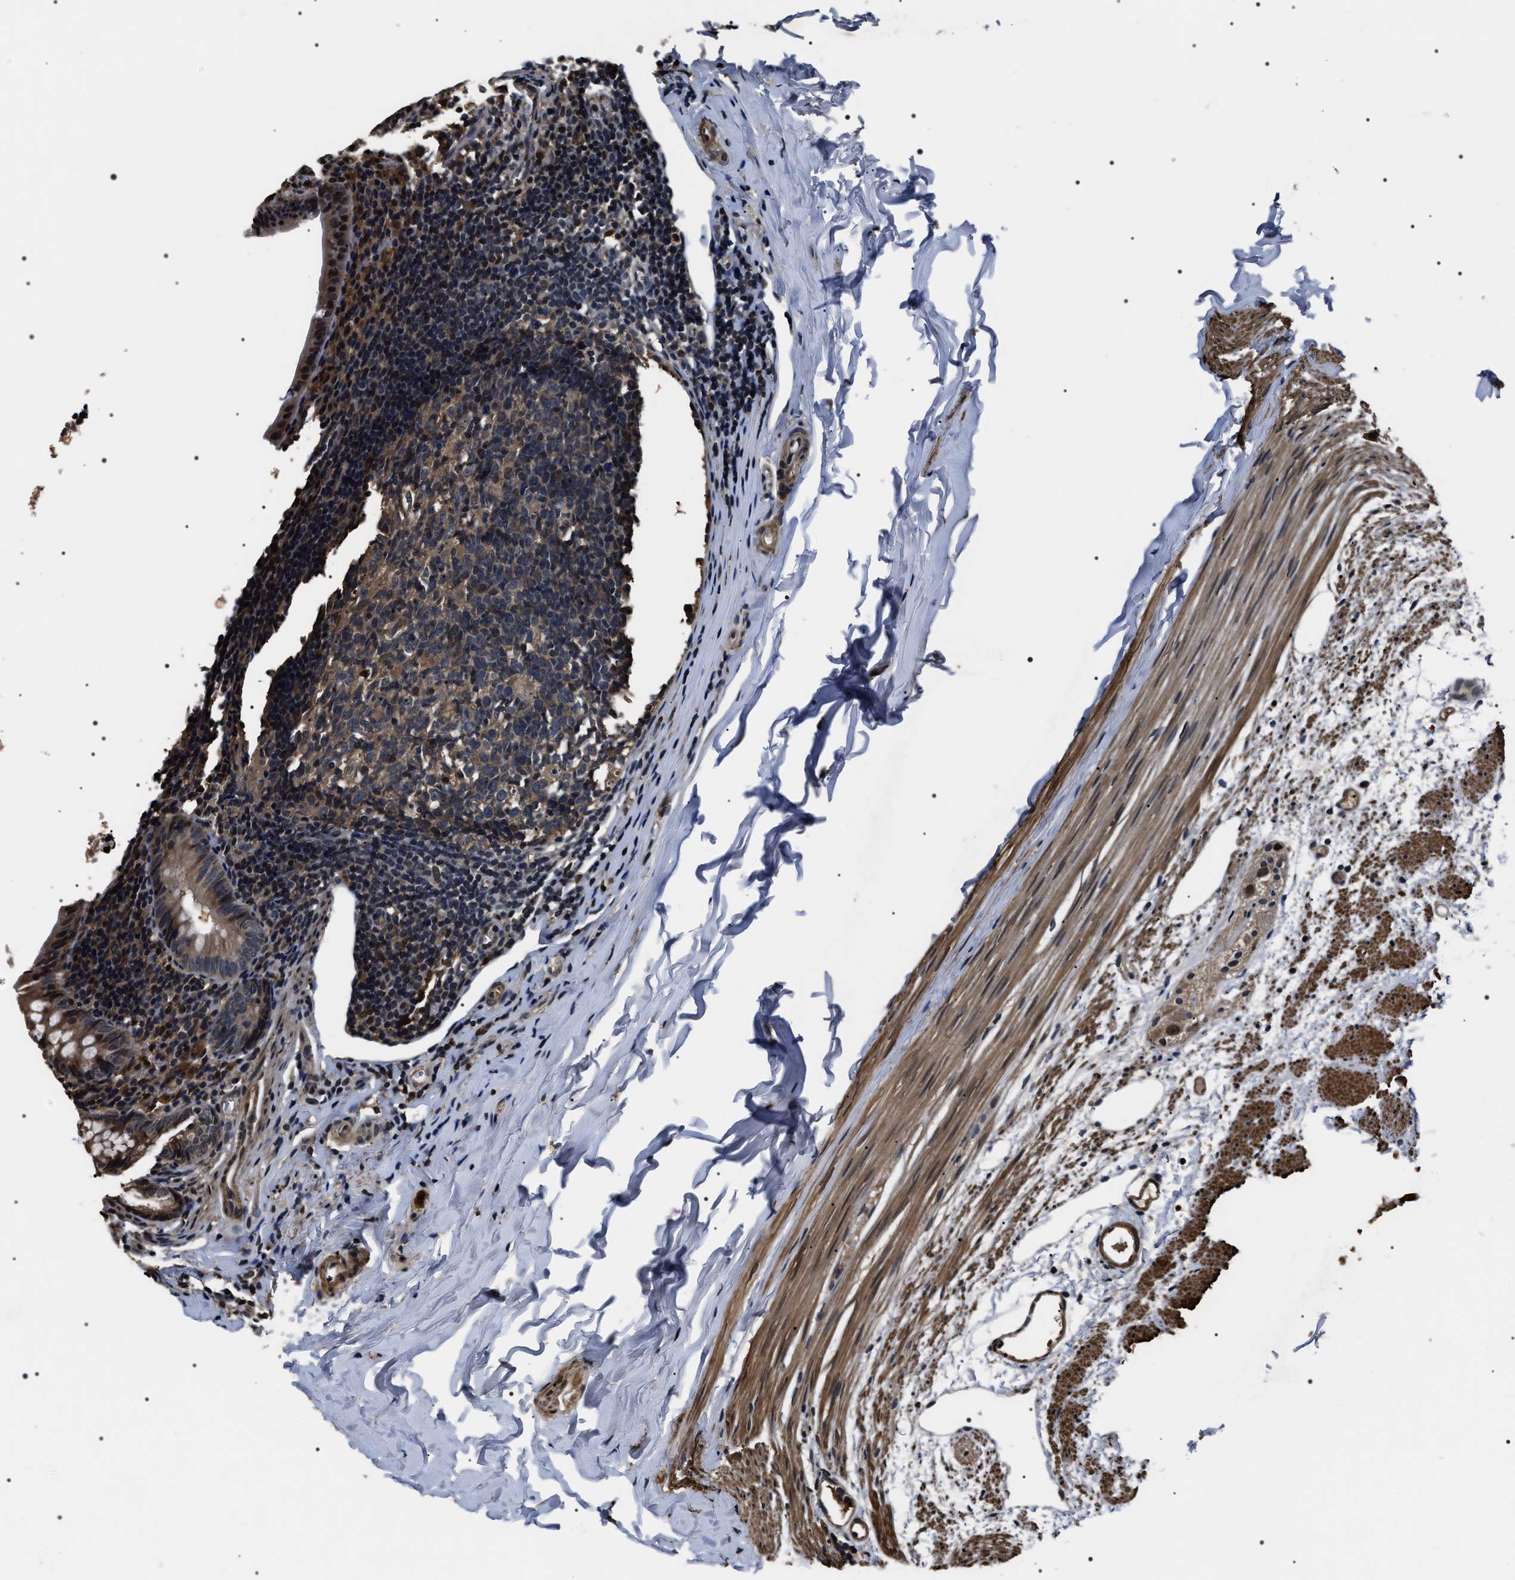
{"staining": {"intensity": "weak", "quantity": "25%-75%", "location": "cytoplasmic/membranous"}, "tissue": "appendix", "cell_type": "Glandular cells", "image_type": "normal", "snomed": [{"axis": "morphology", "description": "Normal tissue, NOS"}, {"axis": "topography", "description": "Appendix"}], "caption": "A brown stain highlights weak cytoplasmic/membranous staining of a protein in glandular cells of unremarkable appendix.", "gene": "ARHGAP22", "patient": {"sex": "female", "age": 10}}